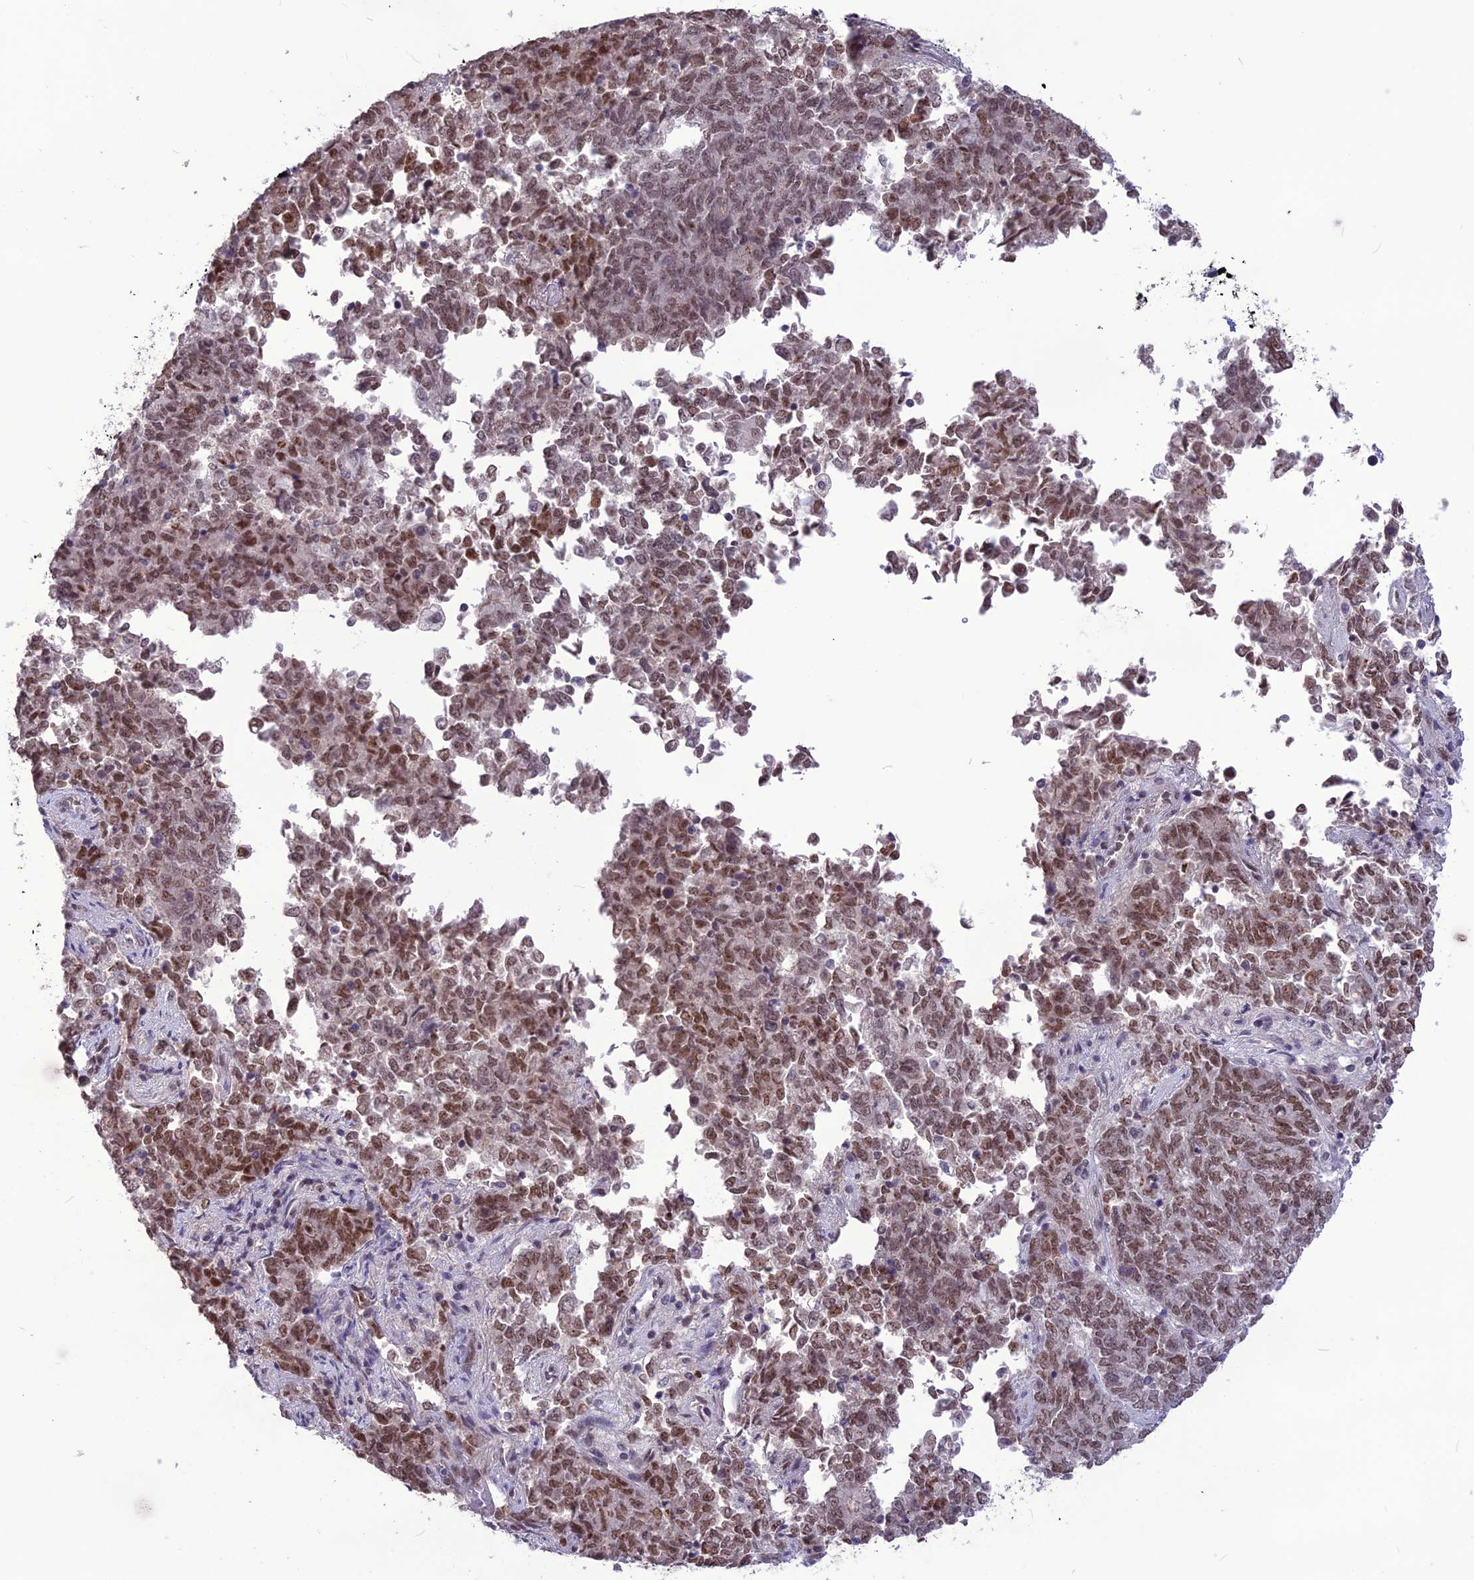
{"staining": {"intensity": "moderate", "quantity": ">75%", "location": "nuclear"}, "tissue": "endometrial cancer", "cell_type": "Tumor cells", "image_type": "cancer", "snomed": [{"axis": "morphology", "description": "Adenocarcinoma, NOS"}, {"axis": "topography", "description": "Endometrium"}], "caption": "Protein staining reveals moderate nuclear staining in about >75% of tumor cells in endometrial cancer. The staining was performed using DAB to visualize the protein expression in brown, while the nuclei were stained in blue with hematoxylin (Magnification: 20x).", "gene": "DIS3", "patient": {"sex": "female", "age": 80}}